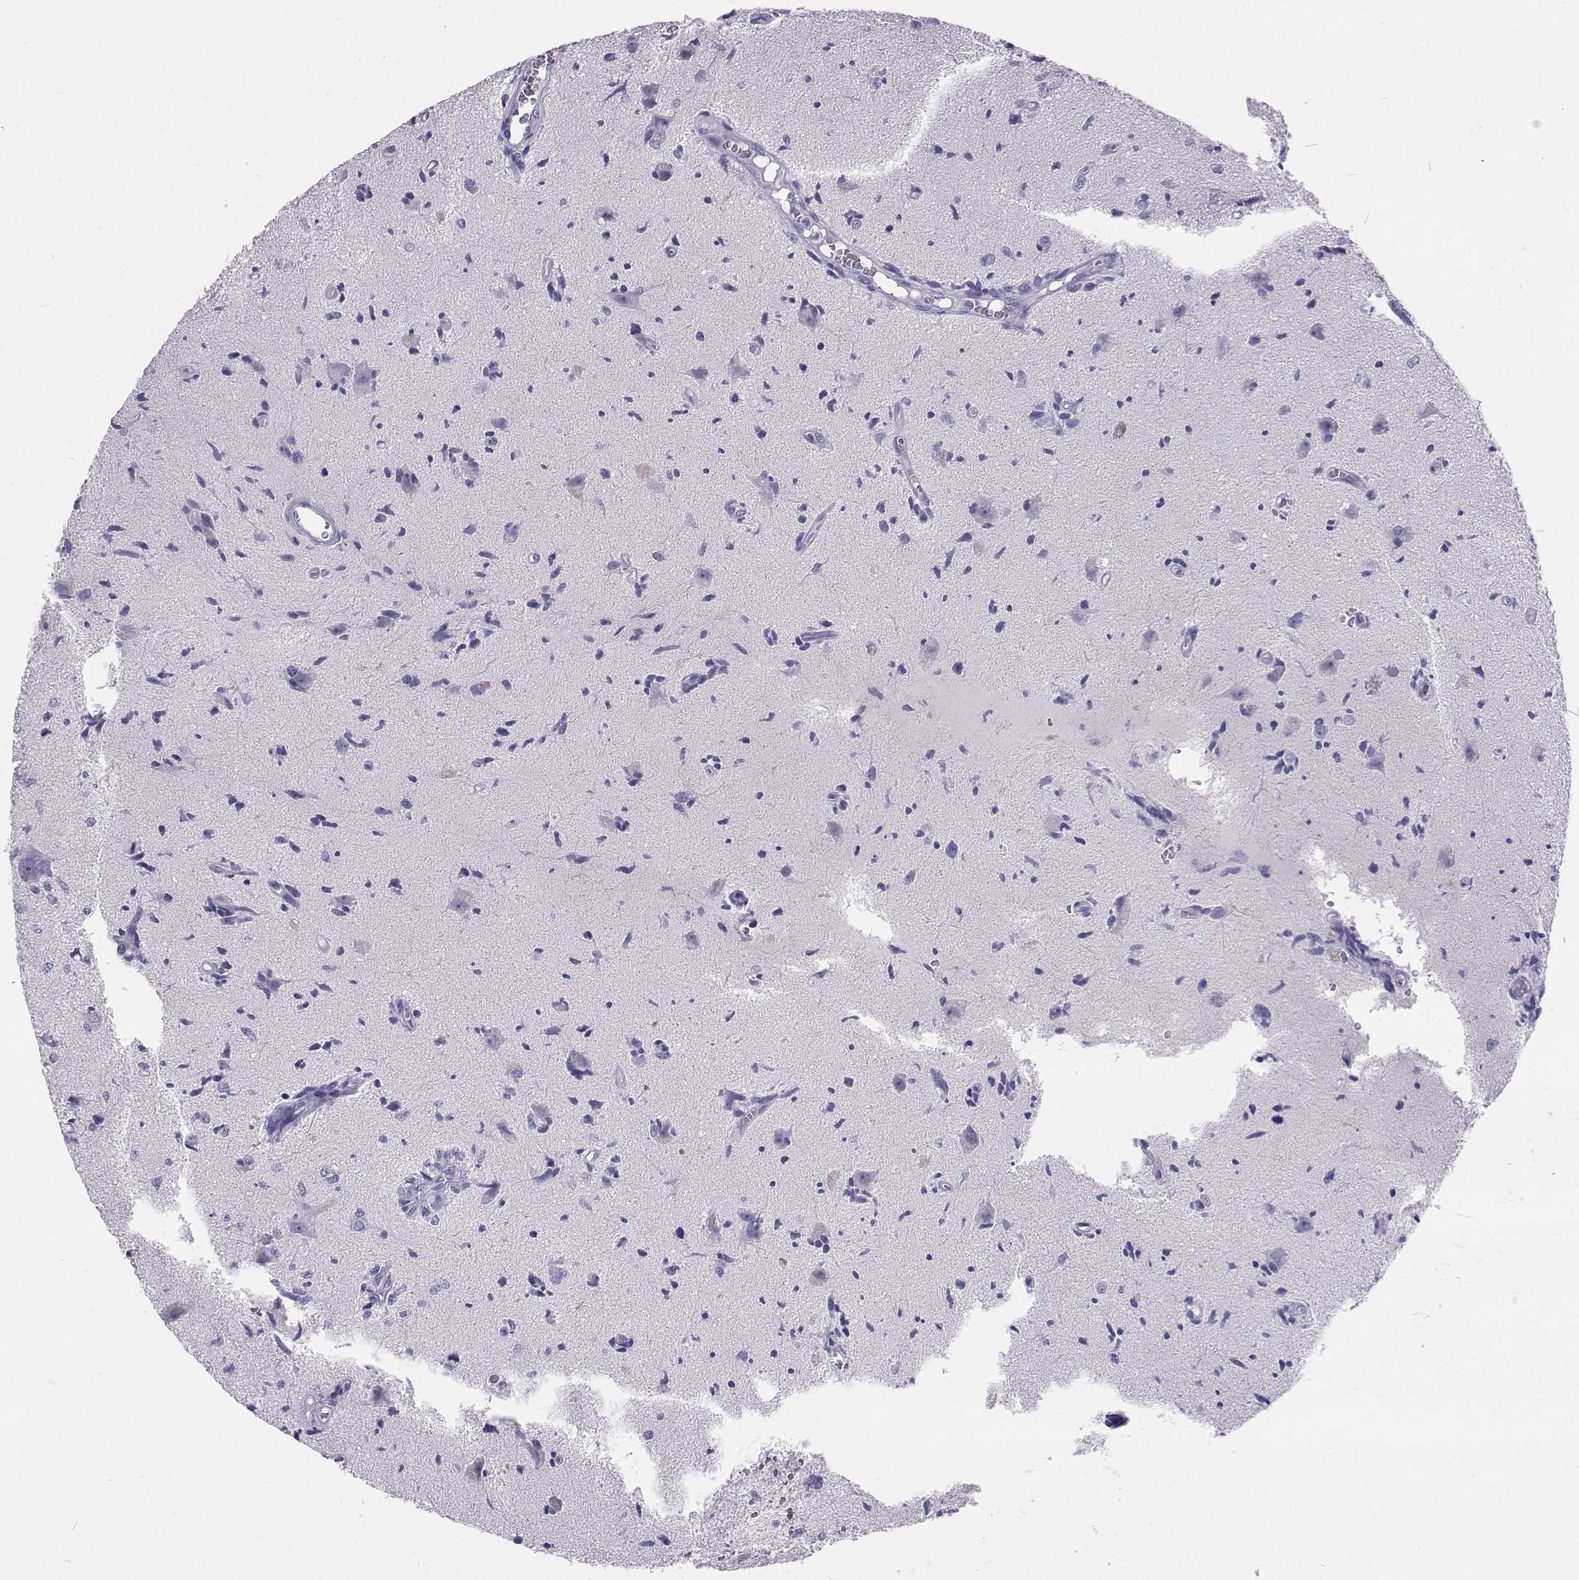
{"staining": {"intensity": "negative", "quantity": "none", "location": "none"}, "tissue": "glioma", "cell_type": "Tumor cells", "image_type": "cancer", "snomed": [{"axis": "morphology", "description": "Glioma, malignant, High grade"}, {"axis": "topography", "description": "Brain"}], "caption": "High magnification brightfield microscopy of malignant glioma (high-grade) stained with DAB (brown) and counterstained with hematoxylin (blue): tumor cells show no significant positivity.", "gene": "GALM", "patient": {"sex": "male", "age": 67}}